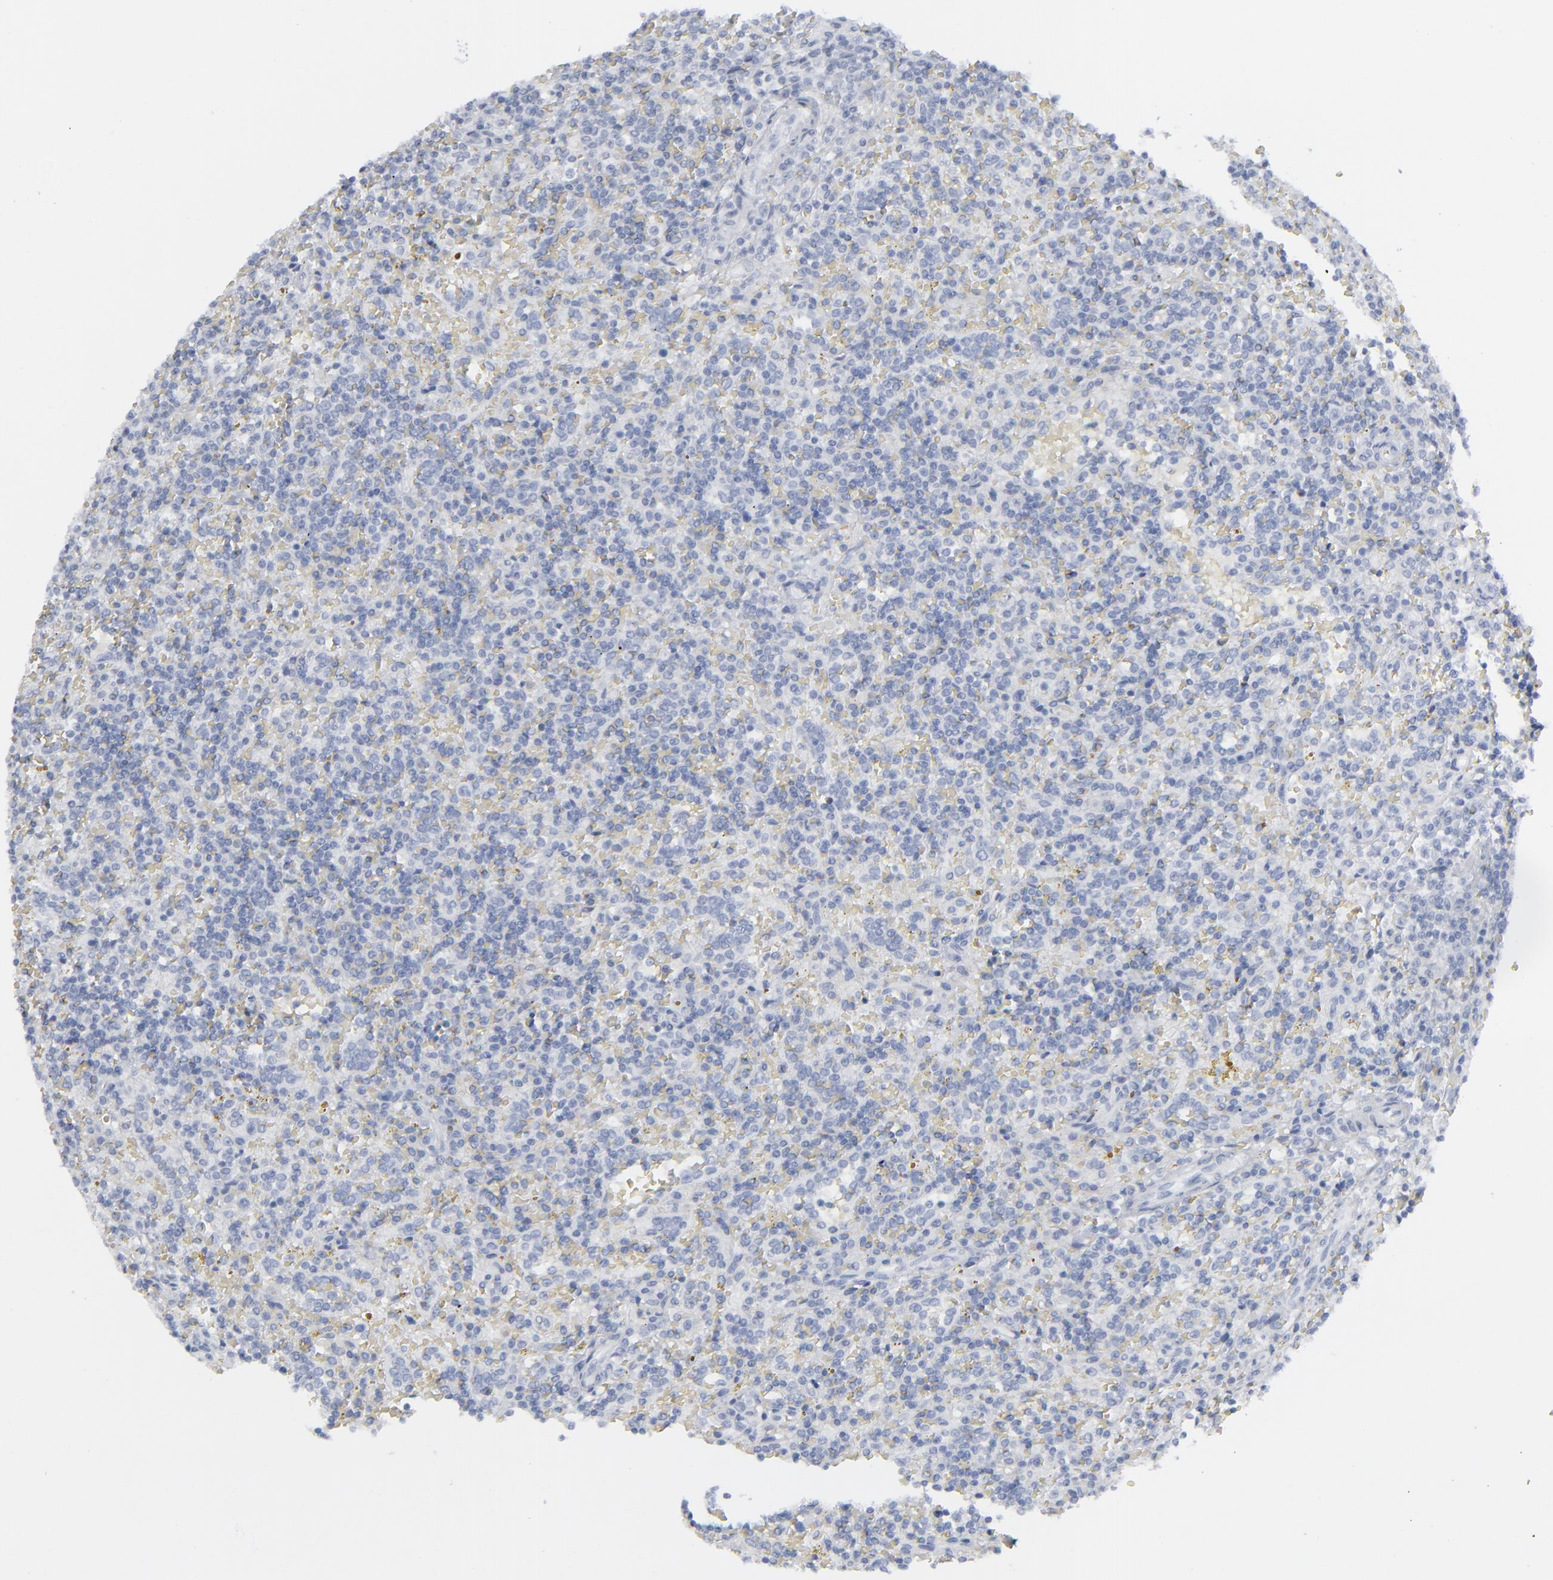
{"staining": {"intensity": "negative", "quantity": "none", "location": "none"}, "tissue": "lymphoma", "cell_type": "Tumor cells", "image_type": "cancer", "snomed": [{"axis": "morphology", "description": "Malignant lymphoma, non-Hodgkin's type, Low grade"}, {"axis": "topography", "description": "Spleen"}], "caption": "An immunohistochemistry (IHC) photomicrograph of lymphoma is shown. There is no staining in tumor cells of lymphoma.", "gene": "MSLN", "patient": {"sex": "male", "age": 67}}